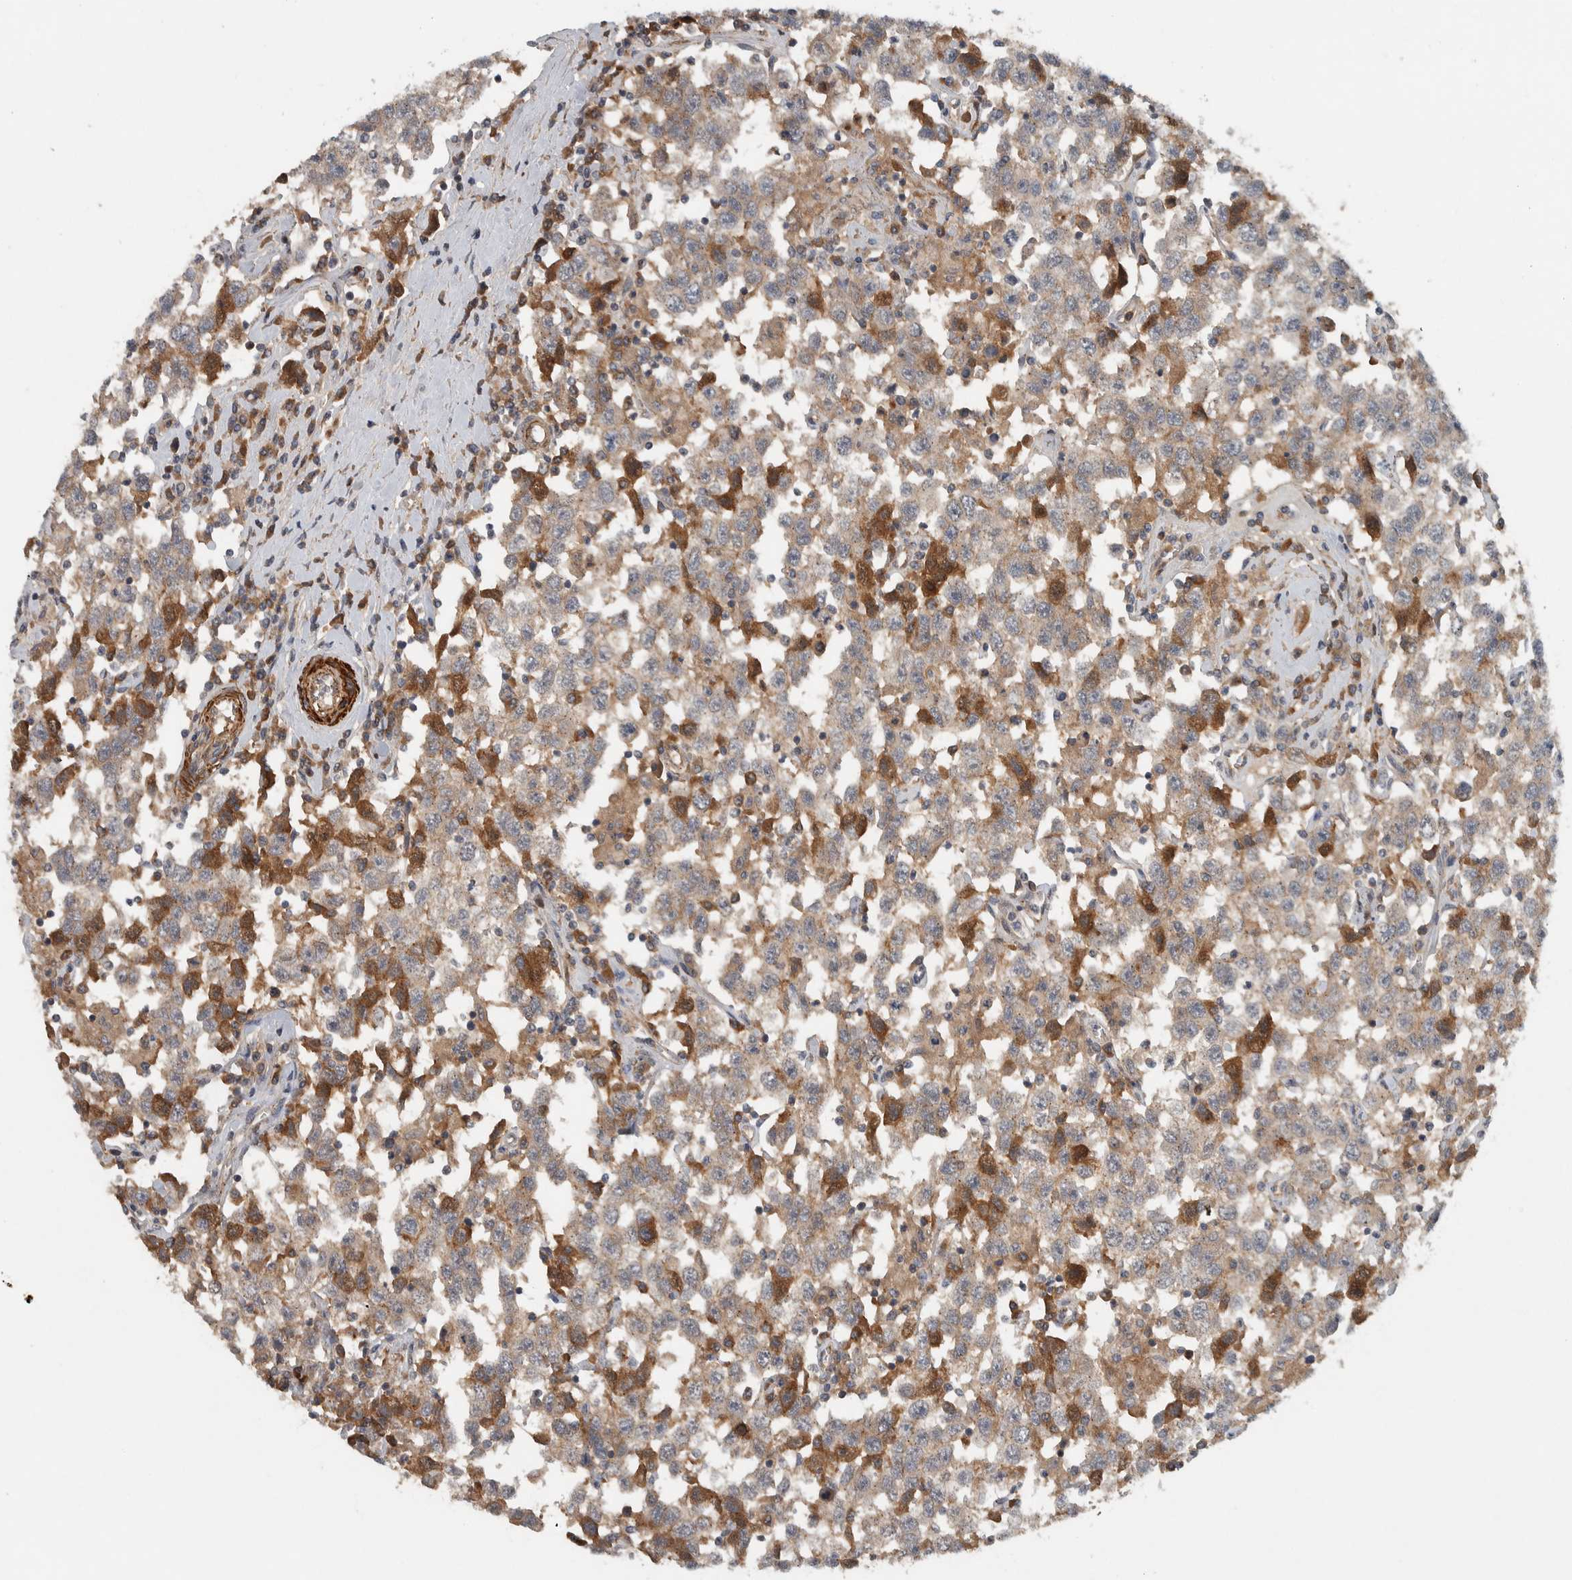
{"staining": {"intensity": "weak", "quantity": ">75%", "location": "cytoplasmic/membranous"}, "tissue": "testis cancer", "cell_type": "Tumor cells", "image_type": "cancer", "snomed": [{"axis": "morphology", "description": "Seminoma, NOS"}, {"axis": "topography", "description": "Testis"}], "caption": "Immunohistochemistry (IHC) (DAB) staining of seminoma (testis) demonstrates weak cytoplasmic/membranous protein positivity in about >75% of tumor cells. The protein is shown in brown color, while the nuclei are stained blue.", "gene": "LBHD1", "patient": {"sex": "male", "age": 41}}